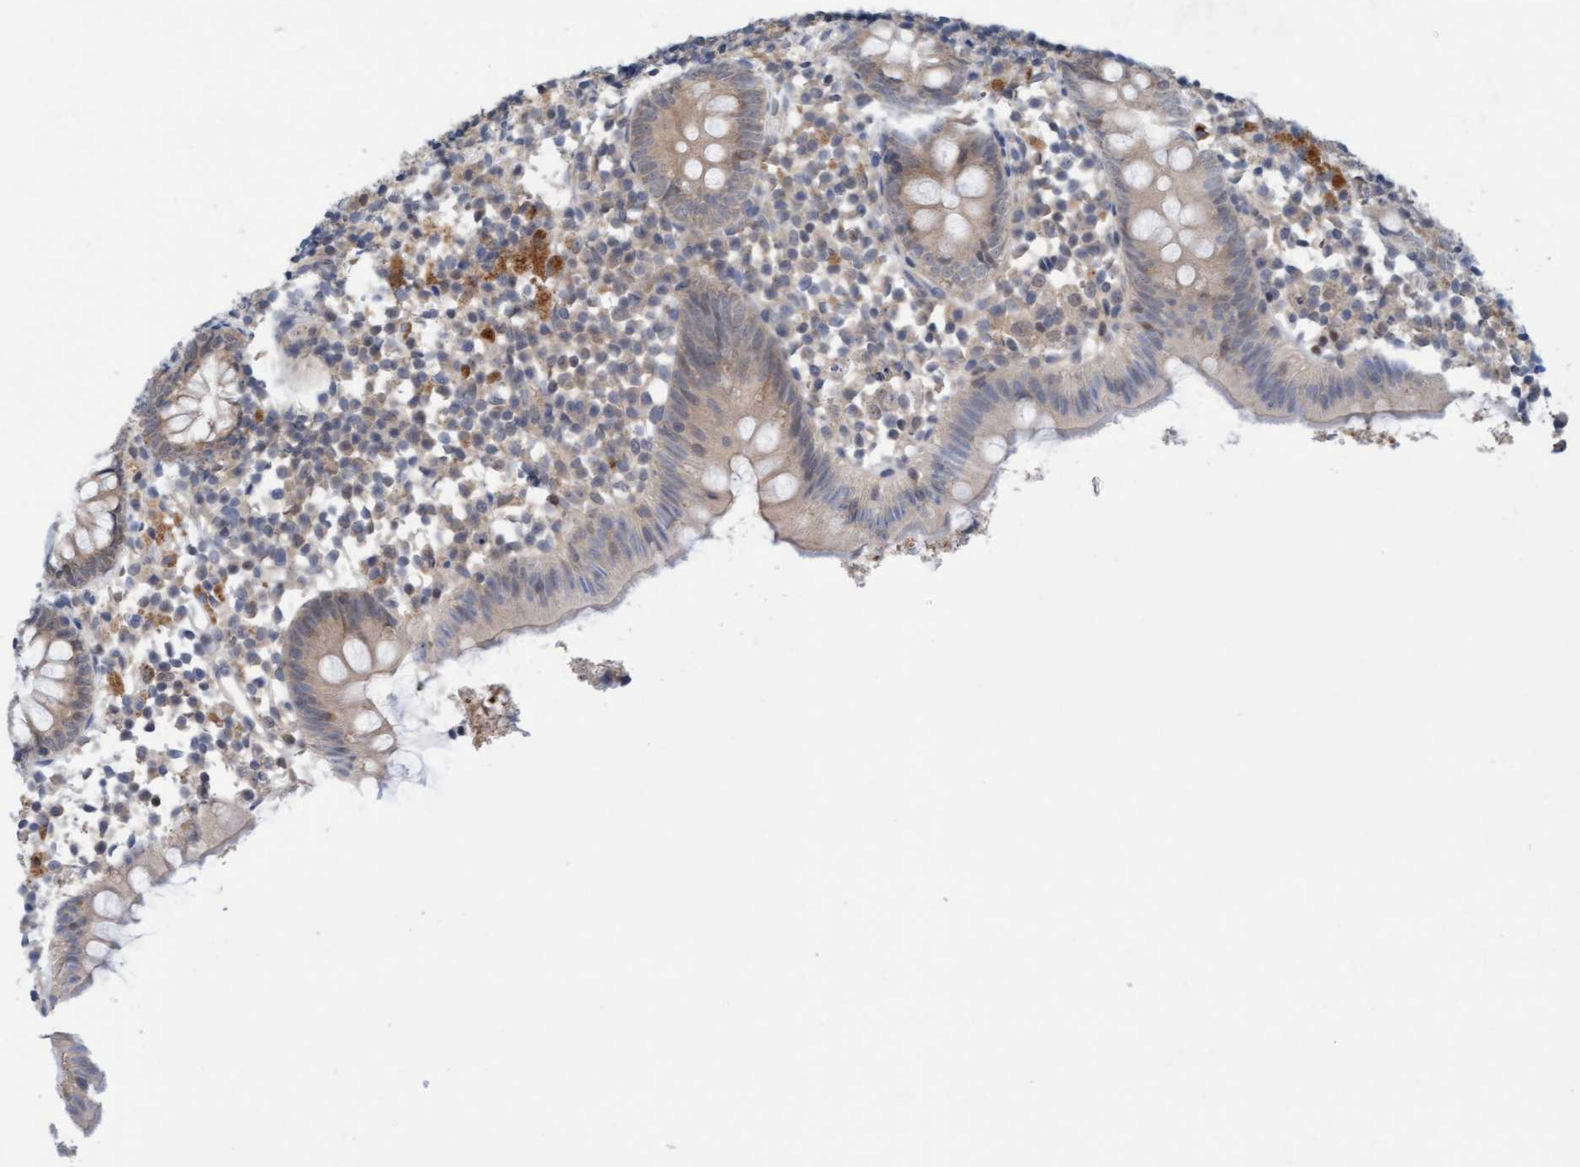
{"staining": {"intensity": "weak", "quantity": ">75%", "location": "cytoplasmic/membranous"}, "tissue": "appendix", "cell_type": "Glandular cells", "image_type": "normal", "snomed": [{"axis": "morphology", "description": "Normal tissue, NOS"}, {"axis": "topography", "description": "Appendix"}], "caption": "An IHC histopathology image of unremarkable tissue is shown. Protein staining in brown shows weak cytoplasmic/membranous positivity in appendix within glandular cells. Nuclei are stained in blue.", "gene": "AMZ2", "patient": {"sex": "female", "age": 20}}